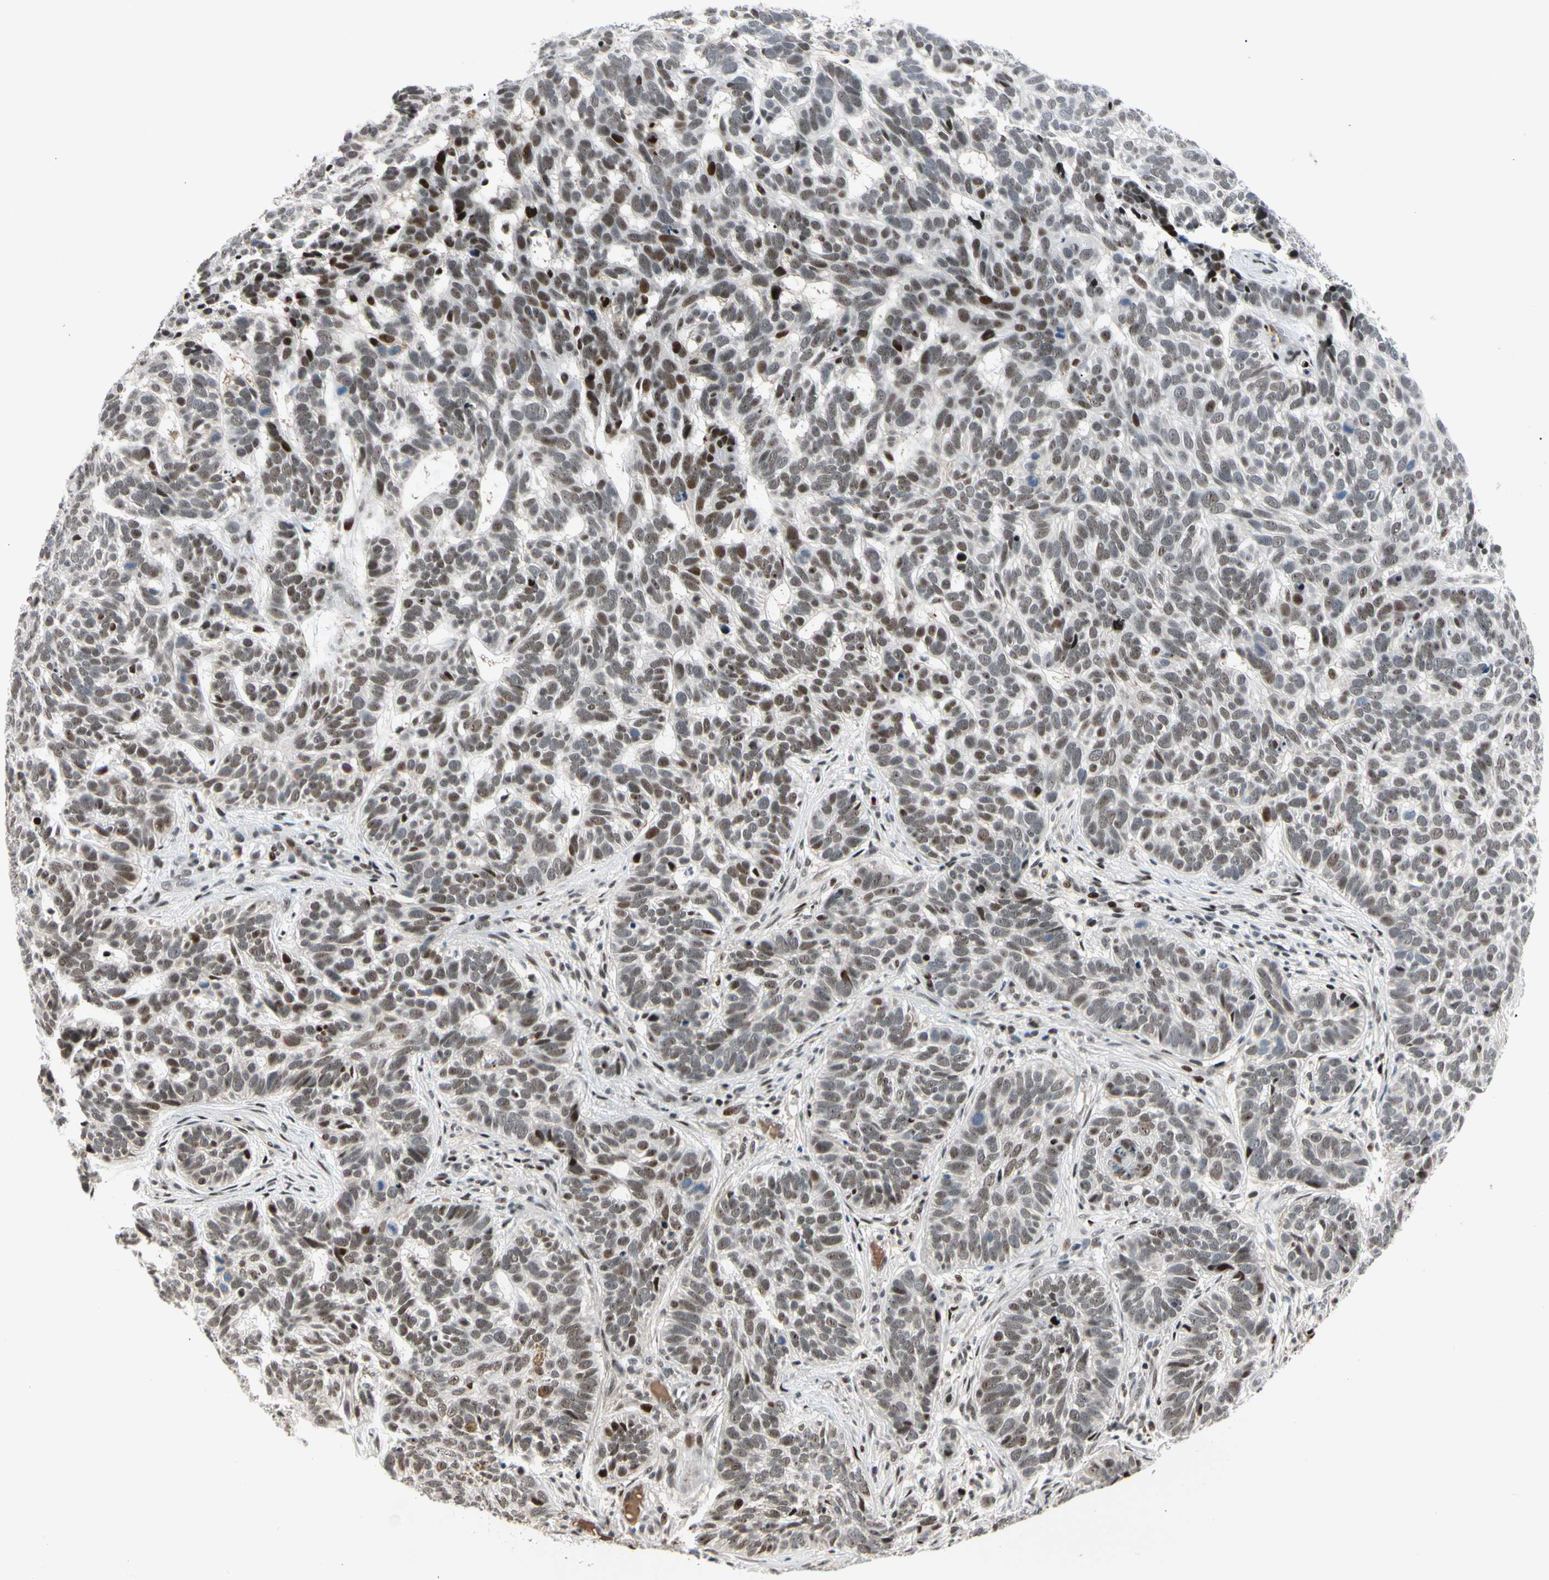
{"staining": {"intensity": "moderate", "quantity": ">75%", "location": "nuclear"}, "tissue": "skin cancer", "cell_type": "Tumor cells", "image_type": "cancer", "snomed": [{"axis": "morphology", "description": "Basal cell carcinoma"}, {"axis": "topography", "description": "Skin"}], "caption": "This histopathology image displays skin basal cell carcinoma stained with immunohistochemistry (IHC) to label a protein in brown. The nuclear of tumor cells show moderate positivity for the protein. Nuclei are counter-stained blue.", "gene": "FOXO3", "patient": {"sex": "male", "age": 87}}